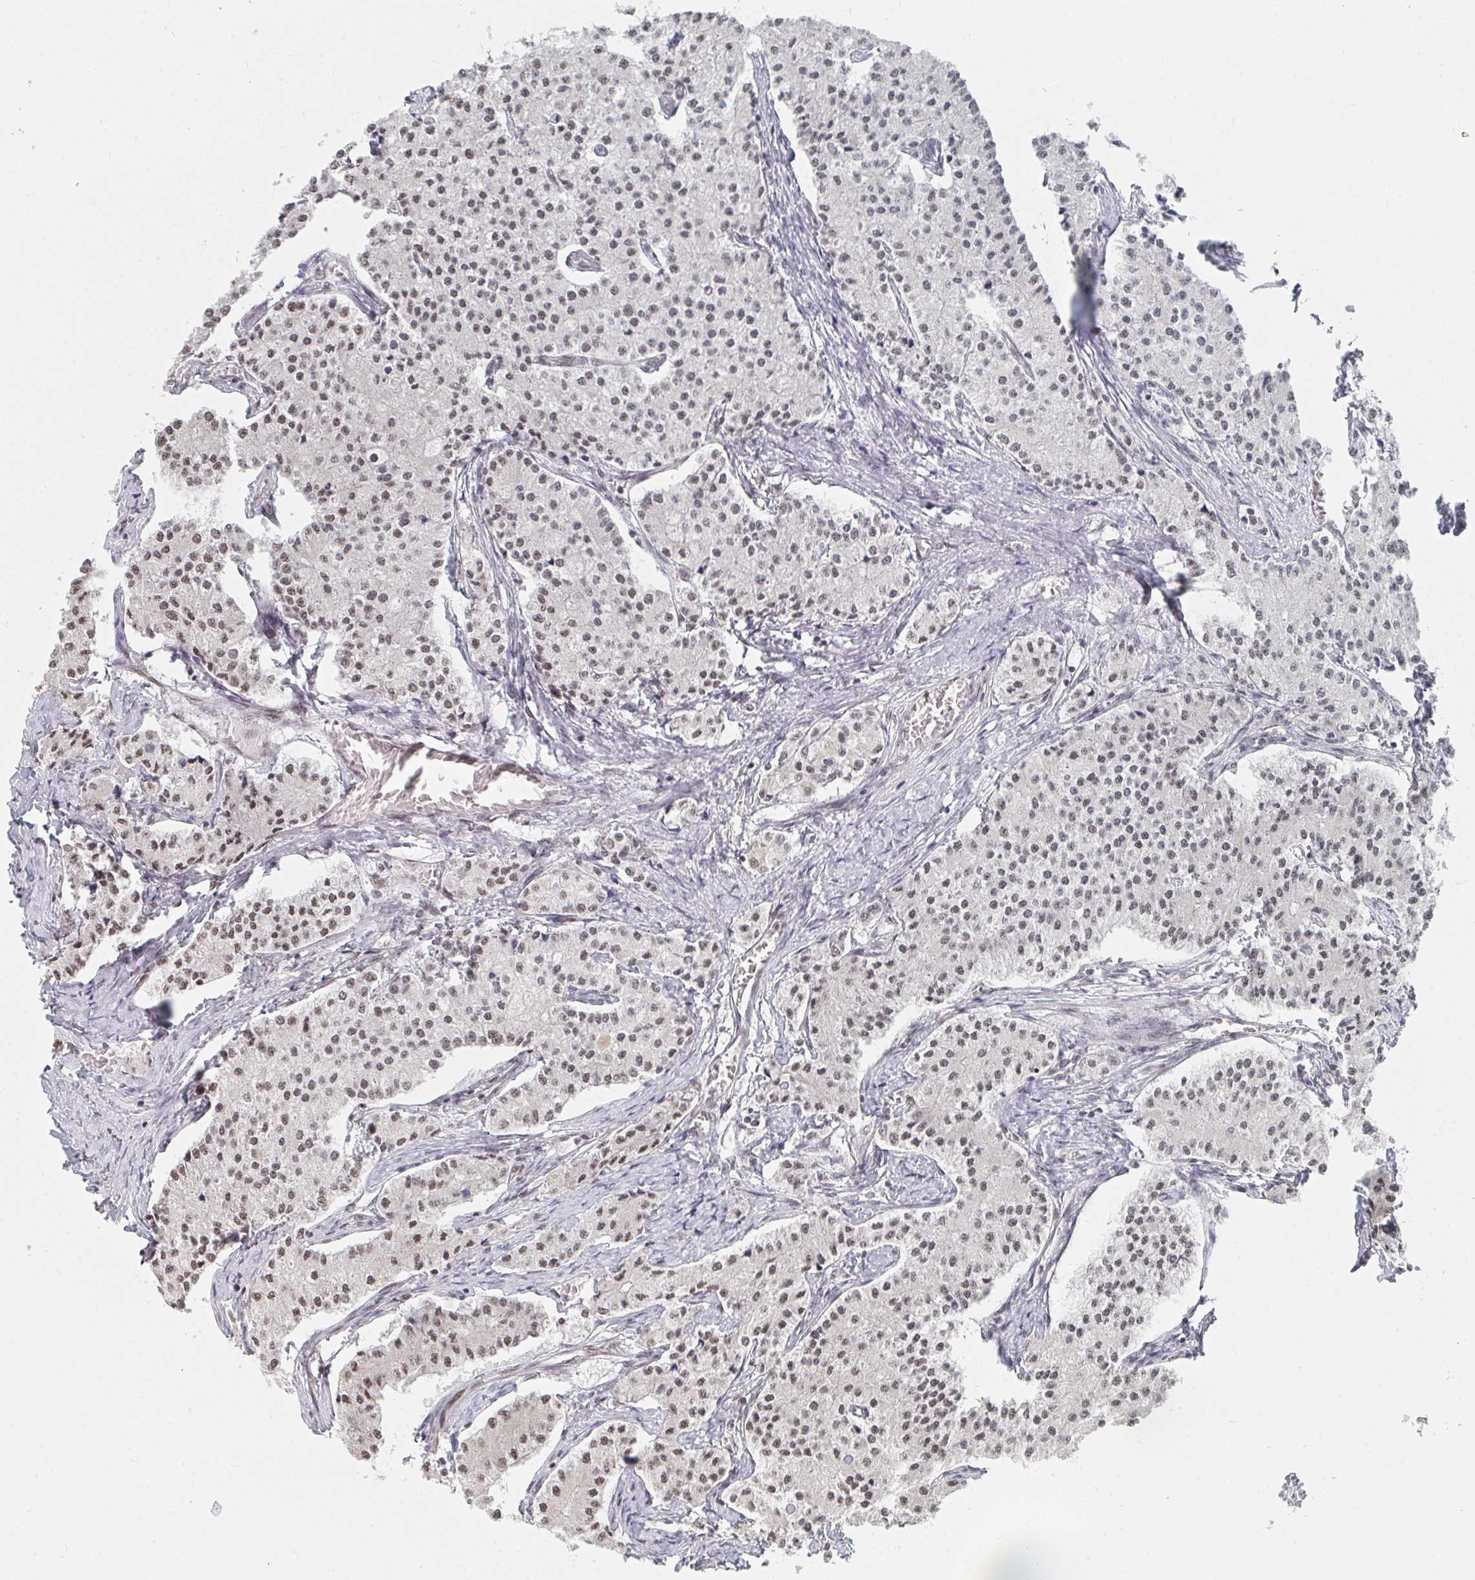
{"staining": {"intensity": "weak", "quantity": ">75%", "location": "nuclear"}, "tissue": "carcinoid", "cell_type": "Tumor cells", "image_type": "cancer", "snomed": [{"axis": "morphology", "description": "Carcinoid, malignant, NOS"}, {"axis": "topography", "description": "Colon"}], "caption": "A photomicrograph of human carcinoid (malignant) stained for a protein displays weak nuclear brown staining in tumor cells.", "gene": "MBNL1", "patient": {"sex": "female", "age": 52}}